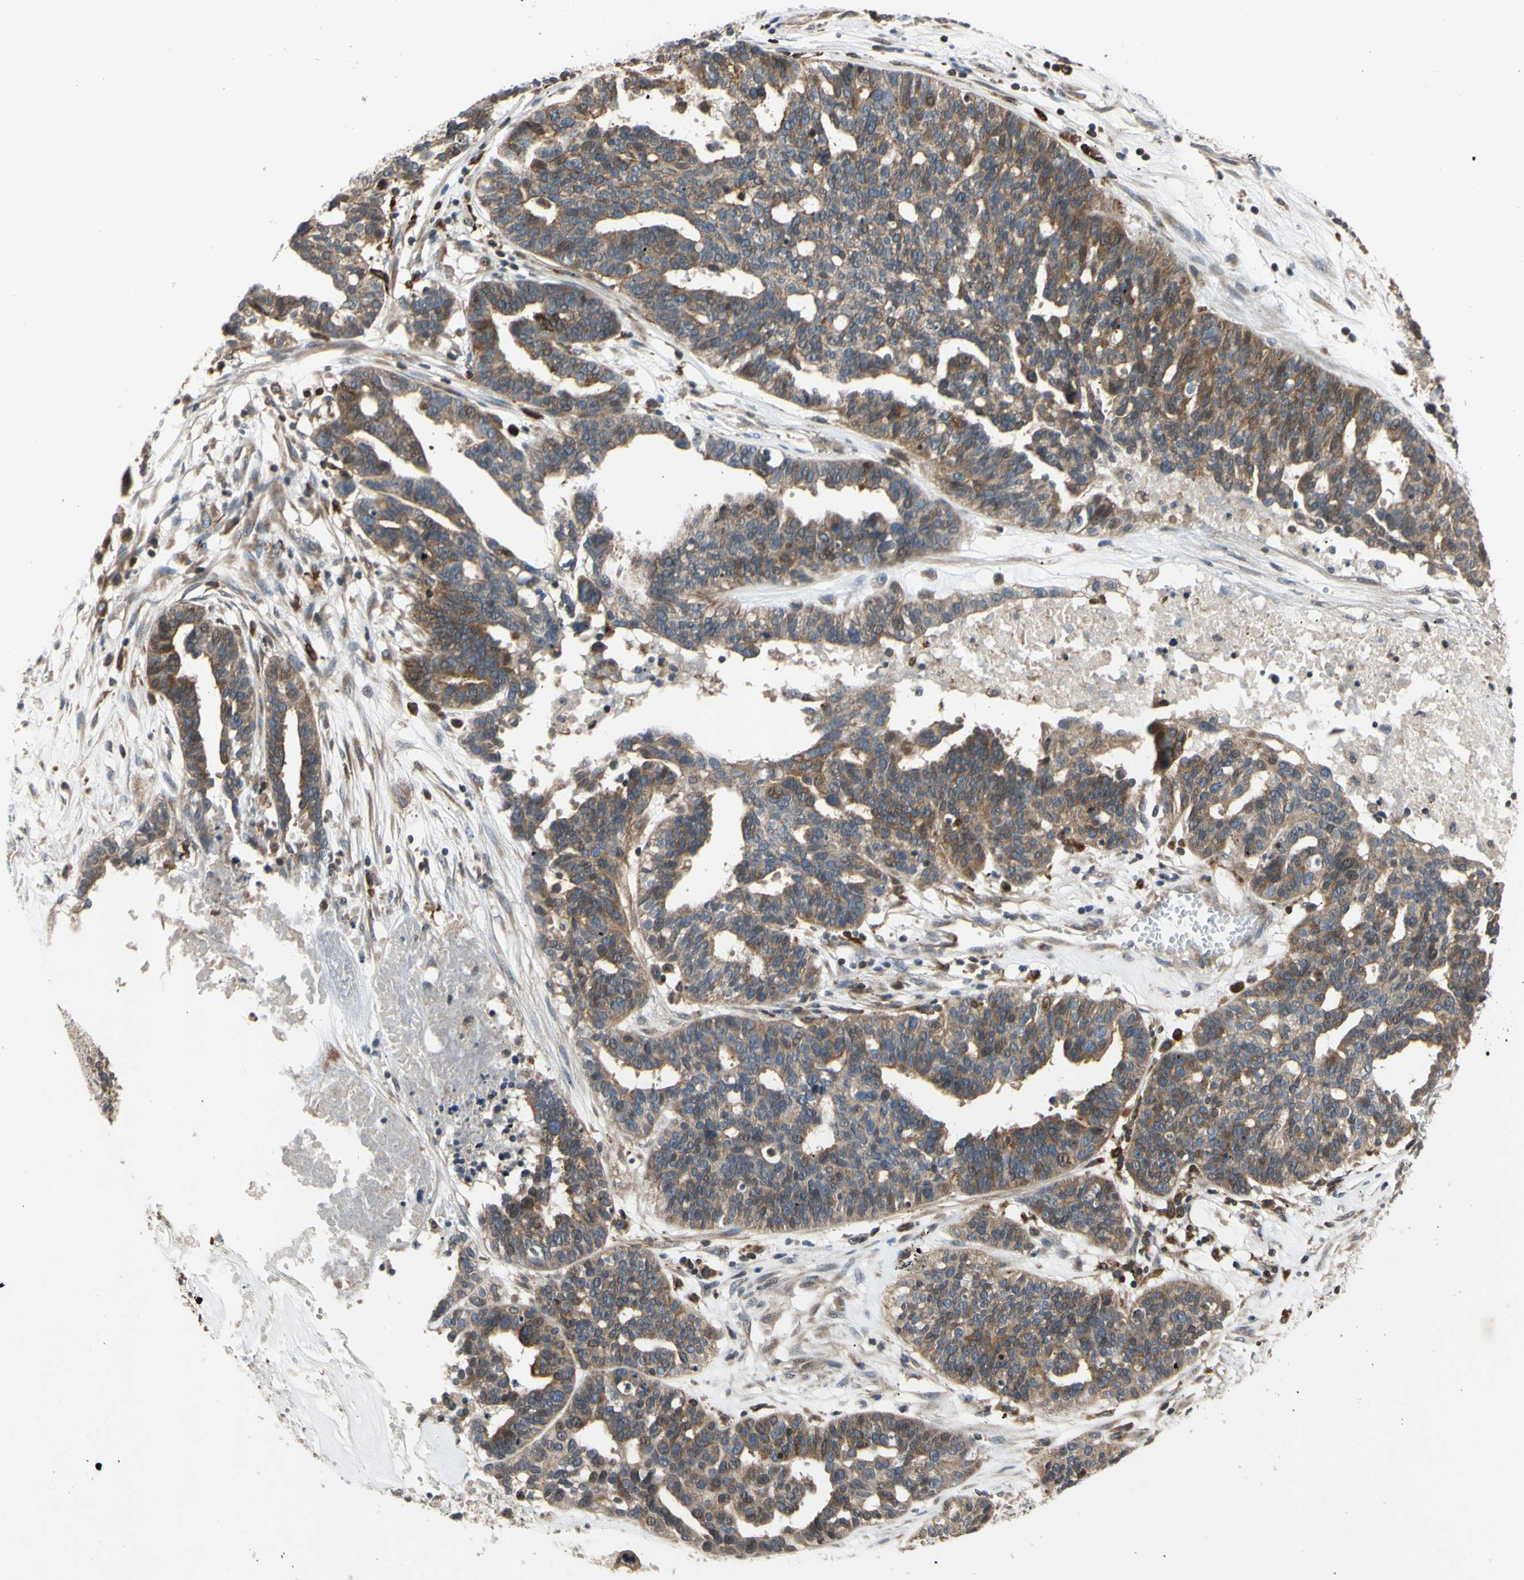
{"staining": {"intensity": "moderate", "quantity": ">75%", "location": "cytoplasmic/membranous"}, "tissue": "ovarian cancer", "cell_type": "Tumor cells", "image_type": "cancer", "snomed": [{"axis": "morphology", "description": "Cystadenocarcinoma, serous, NOS"}, {"axis": "topography", "description": "Ovary"}], "caption": "A micrograph showing moderate cytoplasmic/membranous expression in approximately >75% of tumor cells in ovarian serous cystadenocarcinoma, as visualized by brown immunohistochemical staining.", "gene": "PLXNA2", "patient": {"sex": "female", "age": 59}}